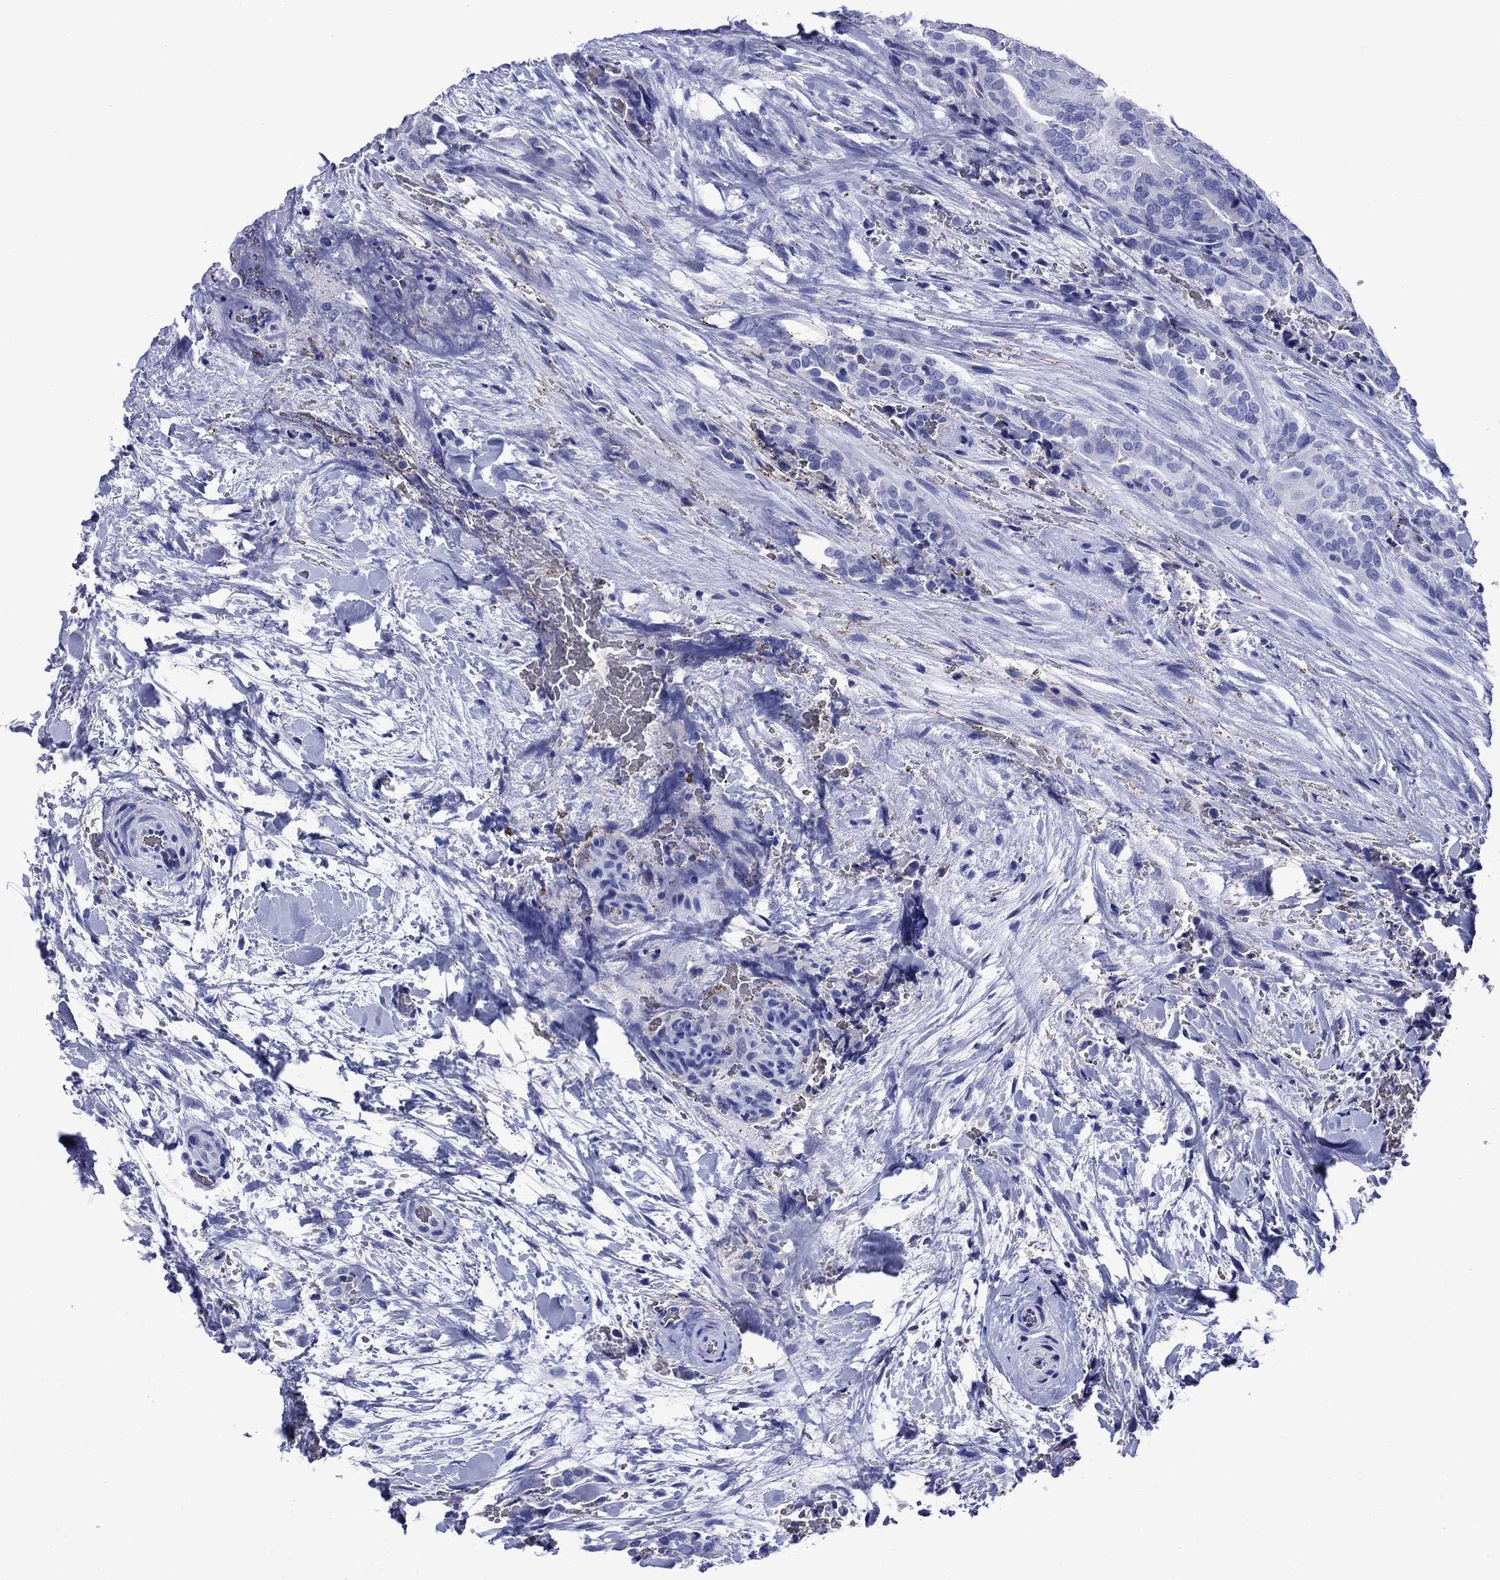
{"staining": {"intensity": "negative", "quantity": "none", "location": "none"}, "tissue": "thyroid cancer", "cell_type": "Tumor cells", "image_type": "cancer", "snomed": [{"axis": "morphology", "description": "Papillary adenocarcinoma, NOS"}, {"axis": "topography", "description": "Thyroid gland"}], "caption": "Immunohistochemical staining of human papillary adenocarcinoma (thyroid) exhibits no significant expression in tumor cells. (DAB immunohistochemistry with hematoxylin counter stain).", "gene": "SLC1A2", "patient": {"sex": "male", "age": 61}}